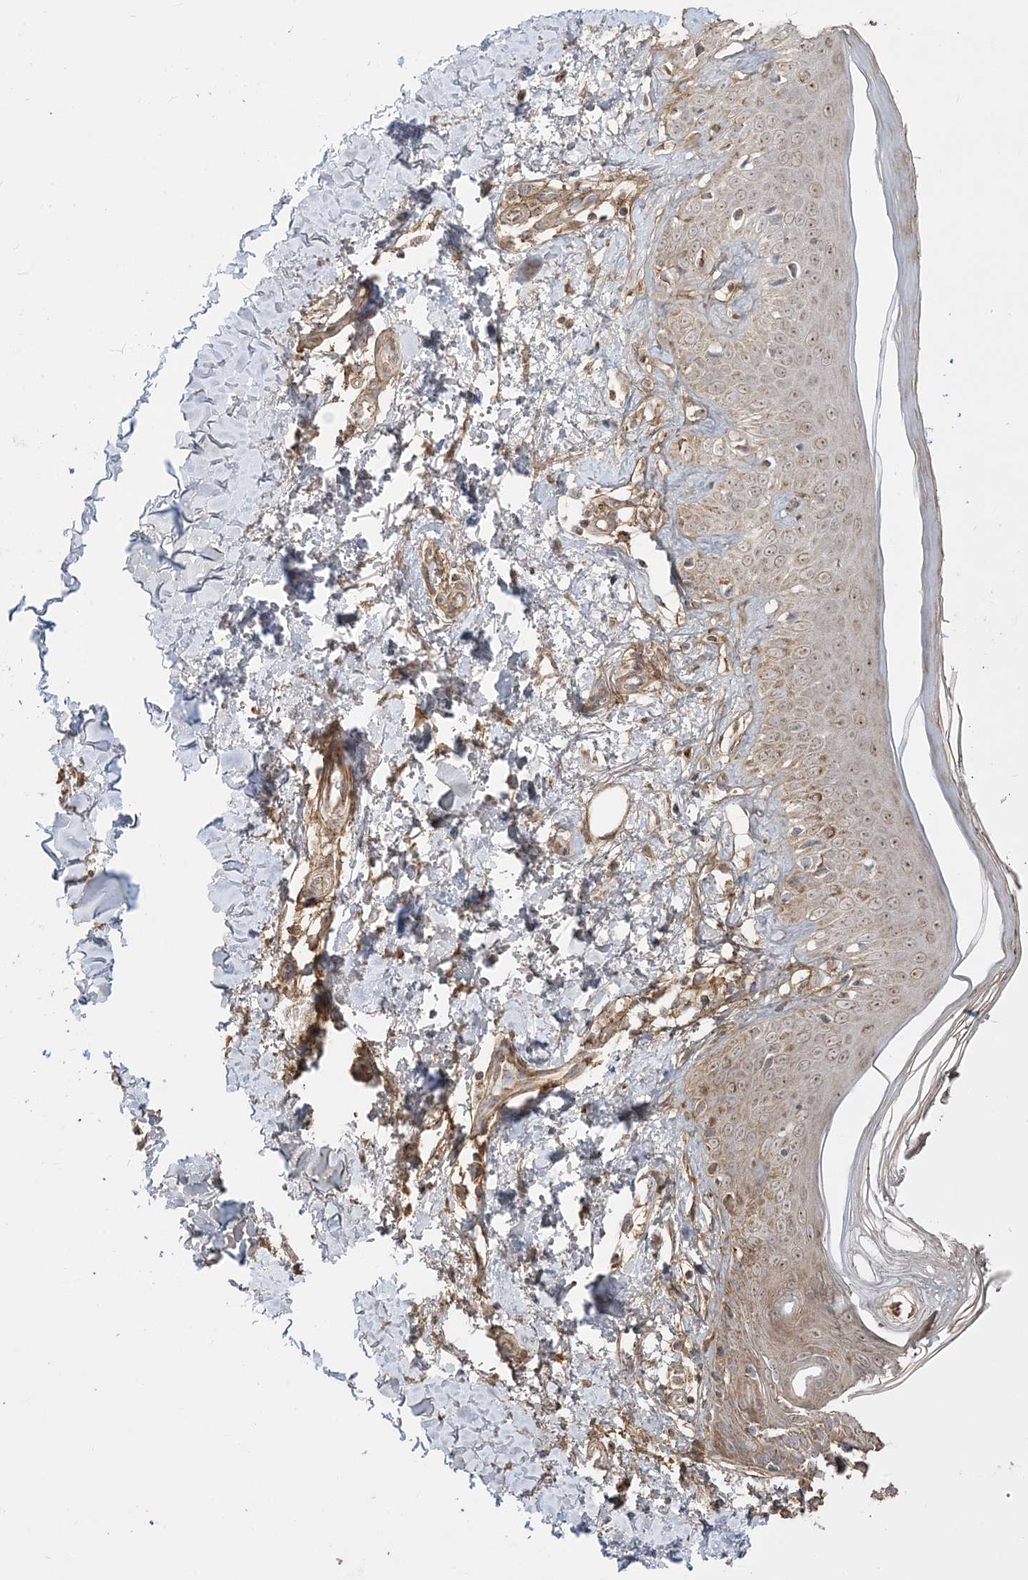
{"staining": {"intensity": "moderate", "quantity": ">75%", "location": "cytoplasmic/membranous,nuclear"}, "tissue": "skin", "cell_type": "Fibroblasts", "image_type": "normal", "snomed": [{"axis": "morphology", "description": "Normal tissue, NOS"}, {"axis": "topography", "description": "Skin"}], "caption": "Protein staining by IHC shows moderate cytoplasmic/membranous,nuclear expression in about >75% of fibroblasts in benign skin. The staining was performed using DAB (3,3'-diaminobenzidine), with brown indicating positive protein expression. Nuclei are stained blue with hematoxylin.", "gene": "SIRT3", "patient": {"sex": "female", "age": 64}}